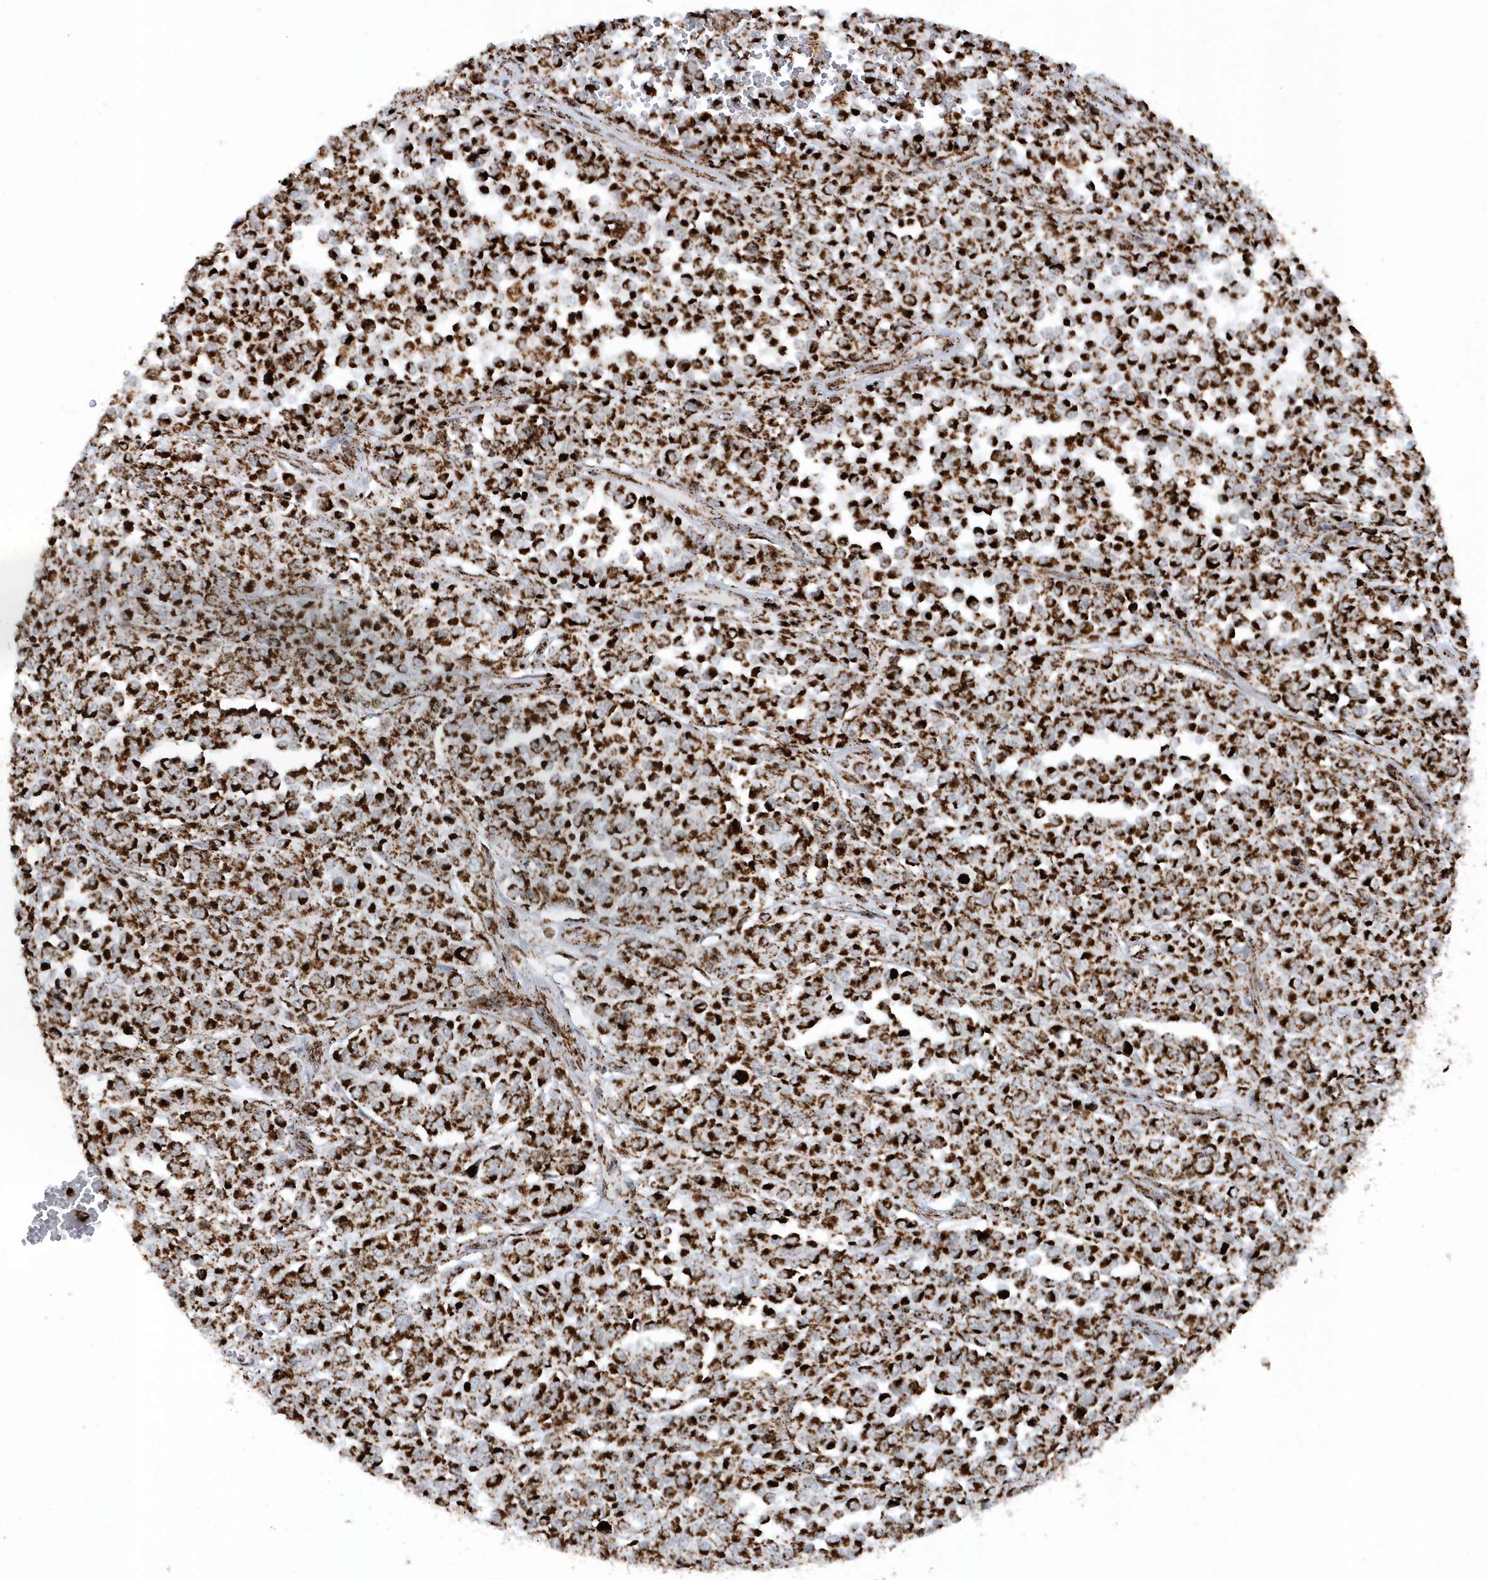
{"staining": {"intensity": "strong", "quantity": ">75%", "location": "cytoplasmic/membranous"}, "tissue": "melanoma", "cell_type": "Tumor cells", "image_type": "cancer", "snomed": [{"axis": "morphology", "description": "Malignant melanoma, Metastatic site"}, {"axis": "topography", "description": "Pancreas"}], "caption": "This is an image of immunohistochemistry staining of melanoma, which shows strong staining in the cytoplasmic/membranous of tumor cells.", "gene": "CRY2", "patient": {"sex": "female", "age": 30}}